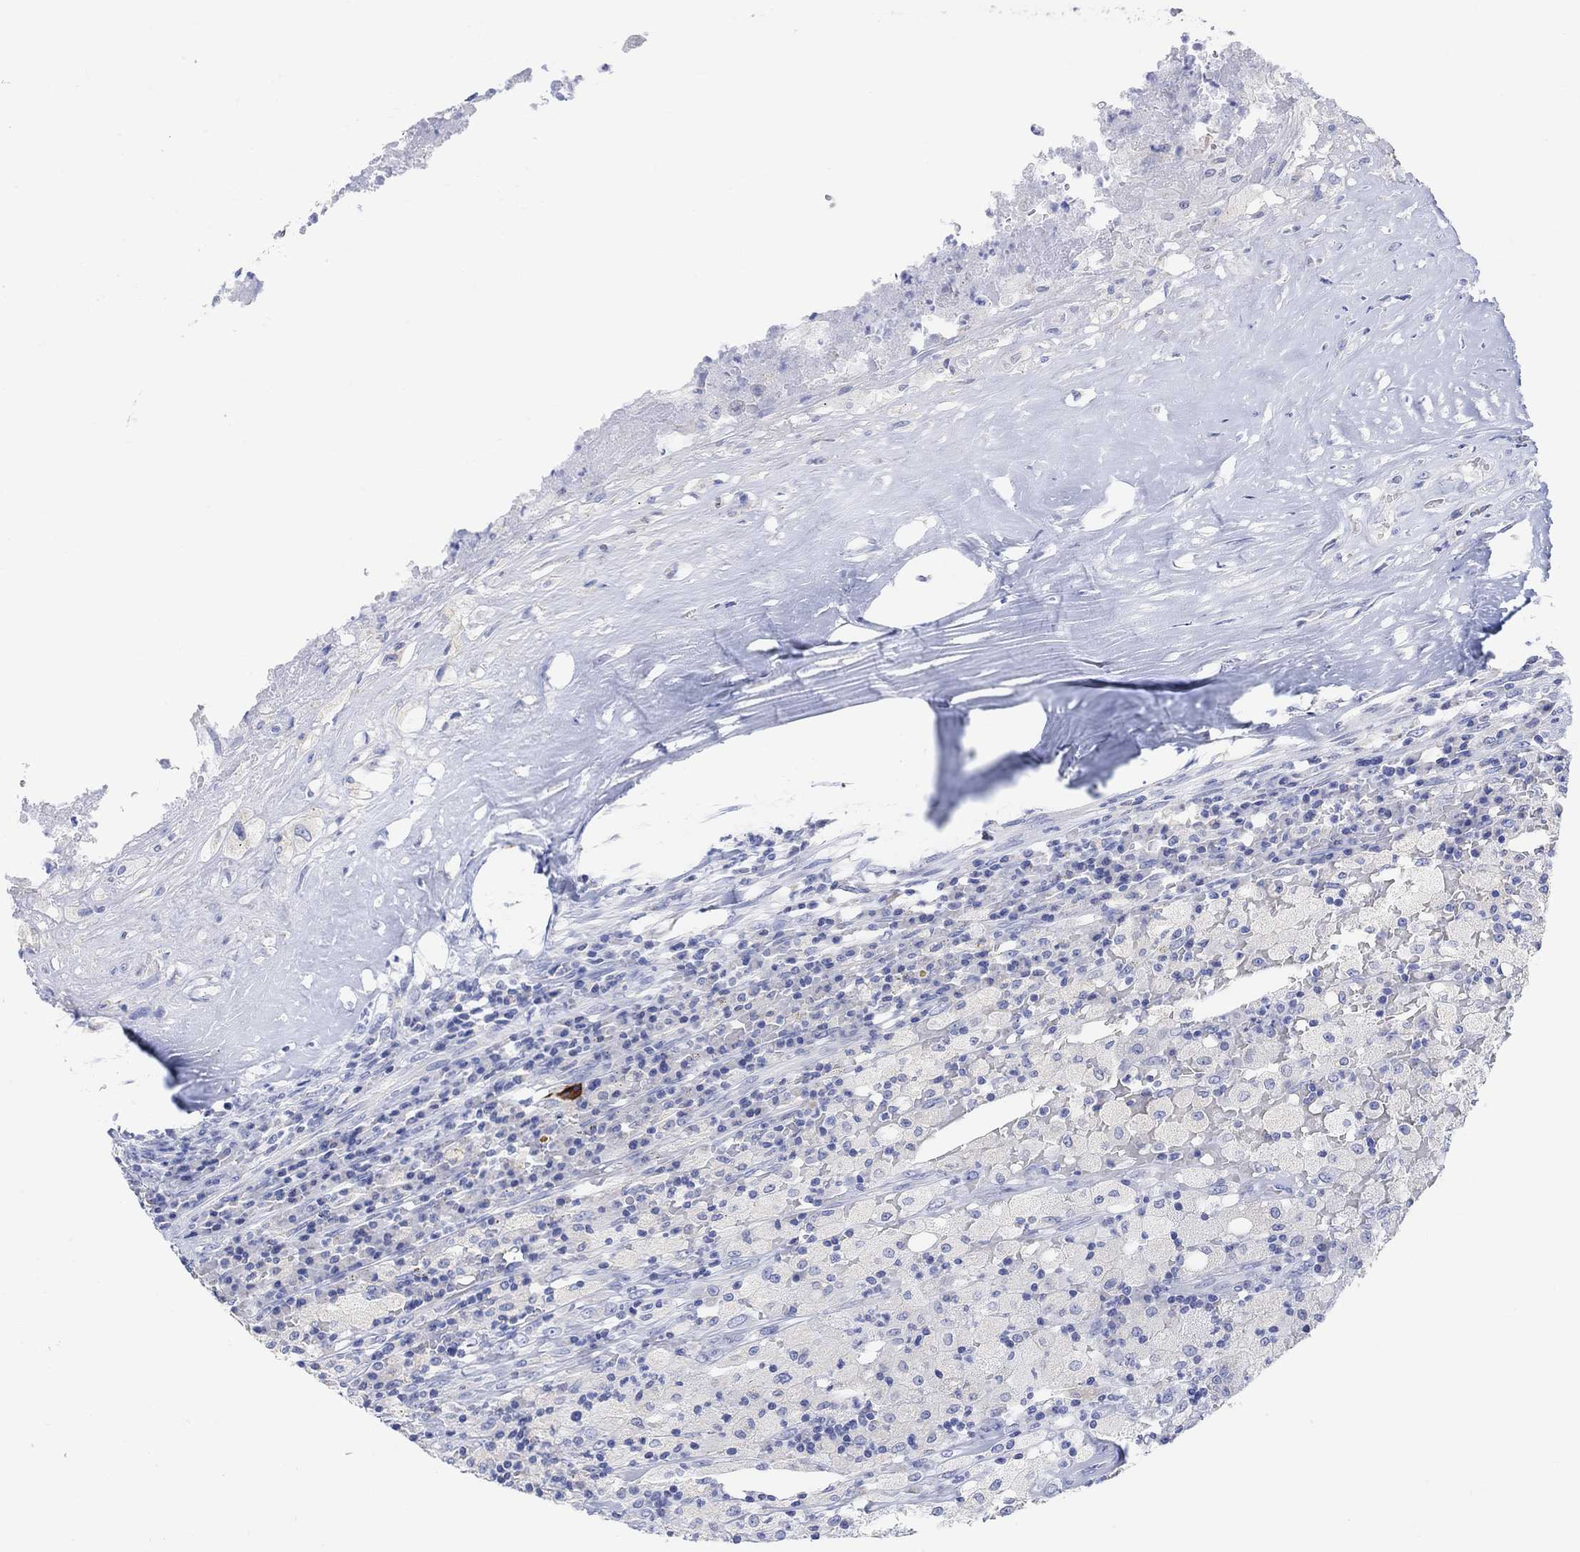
{"staining": {"intensity": "negative", "quantity": "none", "location": "none"}, "tissue": "testis cancer", "cell_type": "Tumor cells", "image_type": "cancer", "snomed": [{"axis": "morphology", "description": "Necrosis, NOS"}, {"axis": "morphology", "description": "Carcinoma, Embryonal, NOS"}, {"axis": "topography", "description": "Testis"}], "caption": "This is an immunohistochemistry (IHC) photomicrograph of embryonal carcinoma (testis). There is no staining in tumor cells.", "gene": "SYT12", "patient": {"sex": "male", "age": 19}}